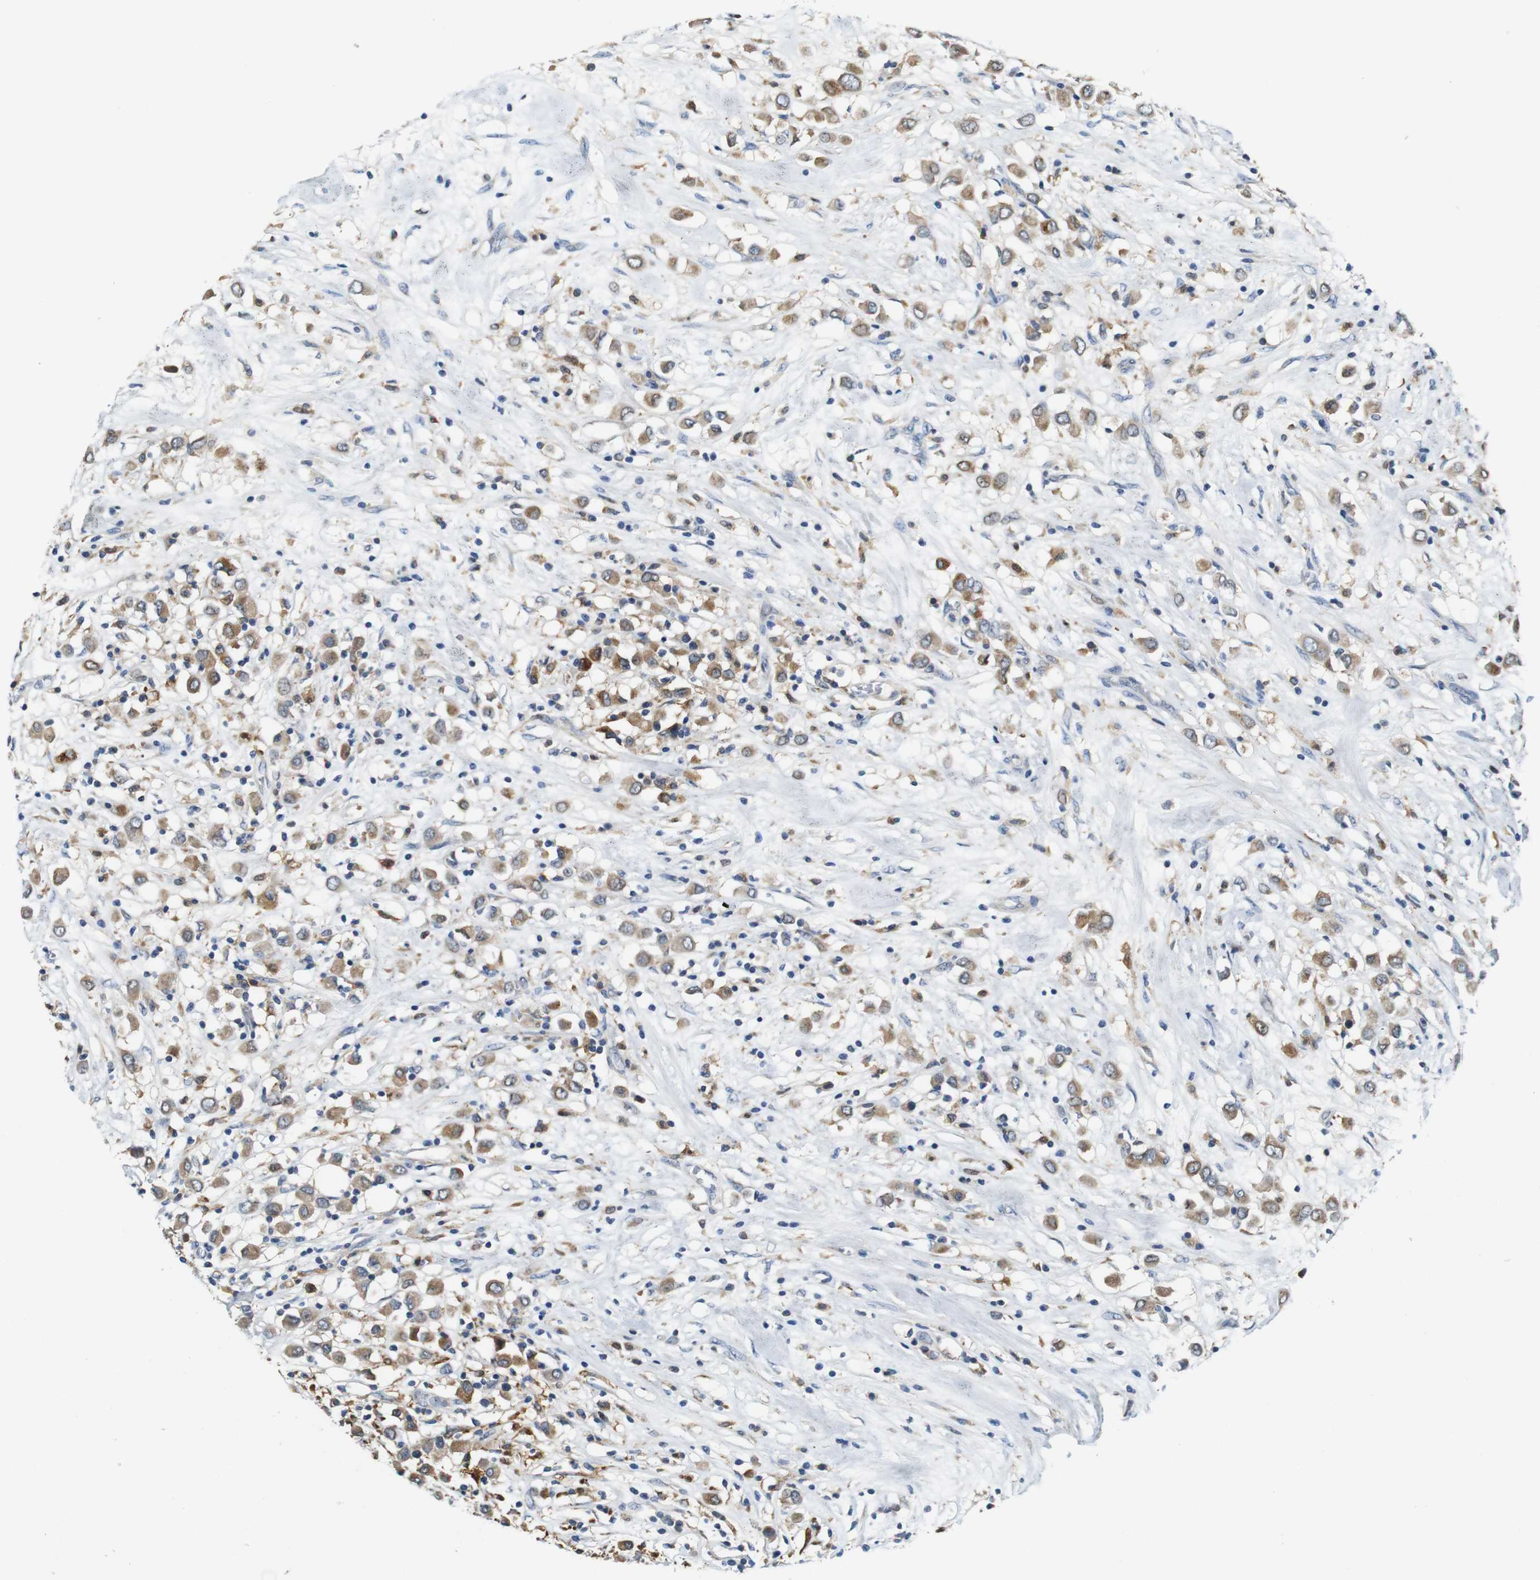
{"staining": {"intensity": "moderate", "quantity": ">75%", "location": "cytoplasmic/membranous"}, "tissue": "breast cancer", "cell_type": "Tumor cells", "image_type": "cancer", "snomed": [{"axis": "morphology", "description": "Duct carcinoma"}, {"axis": "topography", "description": "Breast"}], "caption": "Moderate cytoplasmic/membranous positivity is appreciated in approximately >75% of tumor cells in breast cancer. Using DAB (3,3'-diaminobenzidine) (brown) and hematoxylin (blue) stains, captured at high magnification using brightfield microscopy.", "gene": "NEBL", "patient": {"sex": "female", "age": 61}}